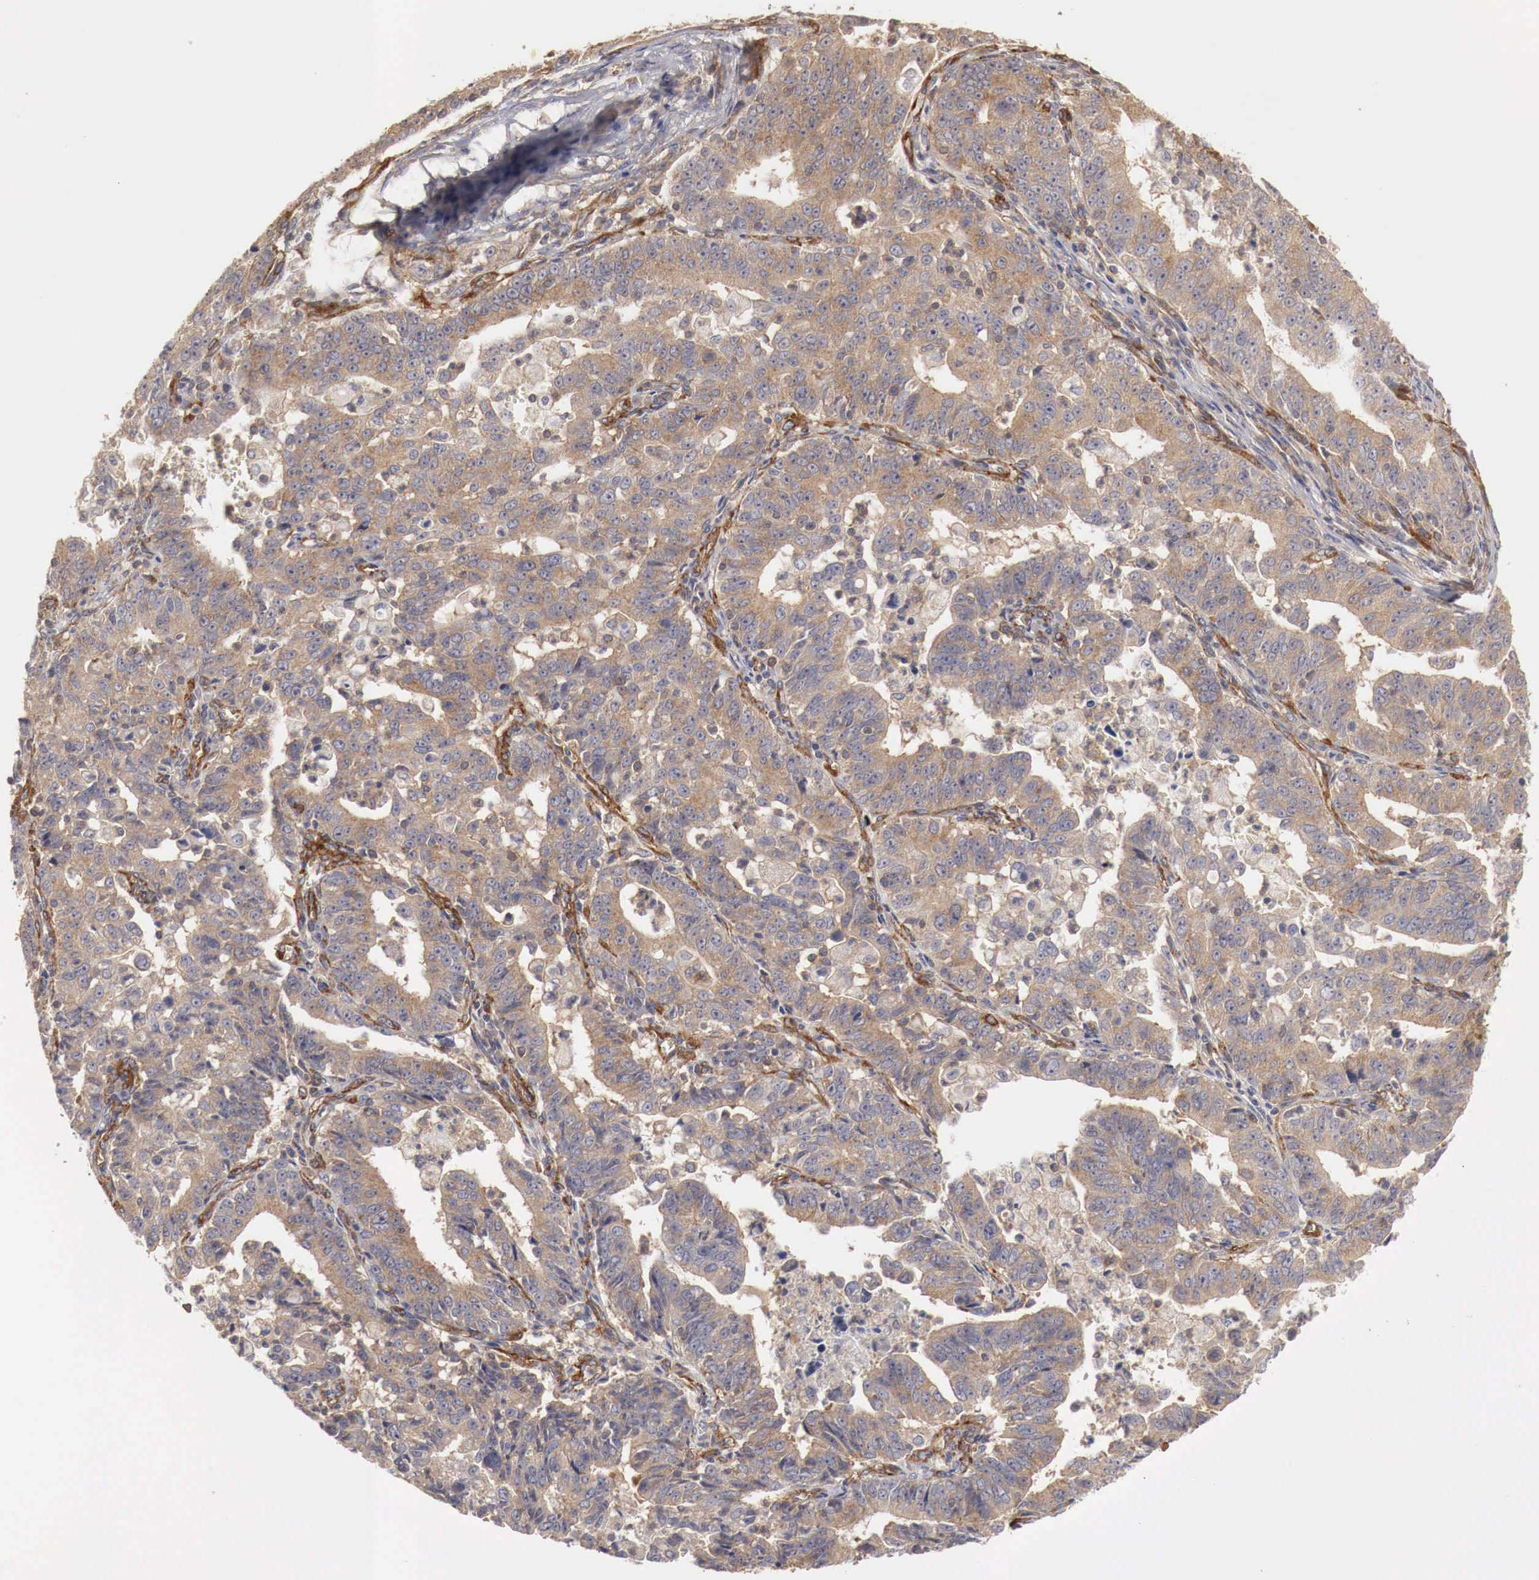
{"staining": {"intensity": "moderate", "quantity": ">75%", "location": "cytoplasmic/membranous"}, "tissue": "stomach cancer", "cell_type": "Tumor cells", "image_type": "cancer", "snomed": [{"axis": "morphology", "description": "Adenocarcinoma, NOS"}, {"axis": "topography", "description": "Stomach, upper"}], "caption": "DAB (3,3'-diaminobenzidine) immunohistochemical staining of human stomach cancer displays moderate cytoplasmic/membranous protein expression in about >75% of tumor cells.", "gene": "ARMCX4", "patient": {"sex": "female", "age": 50}}